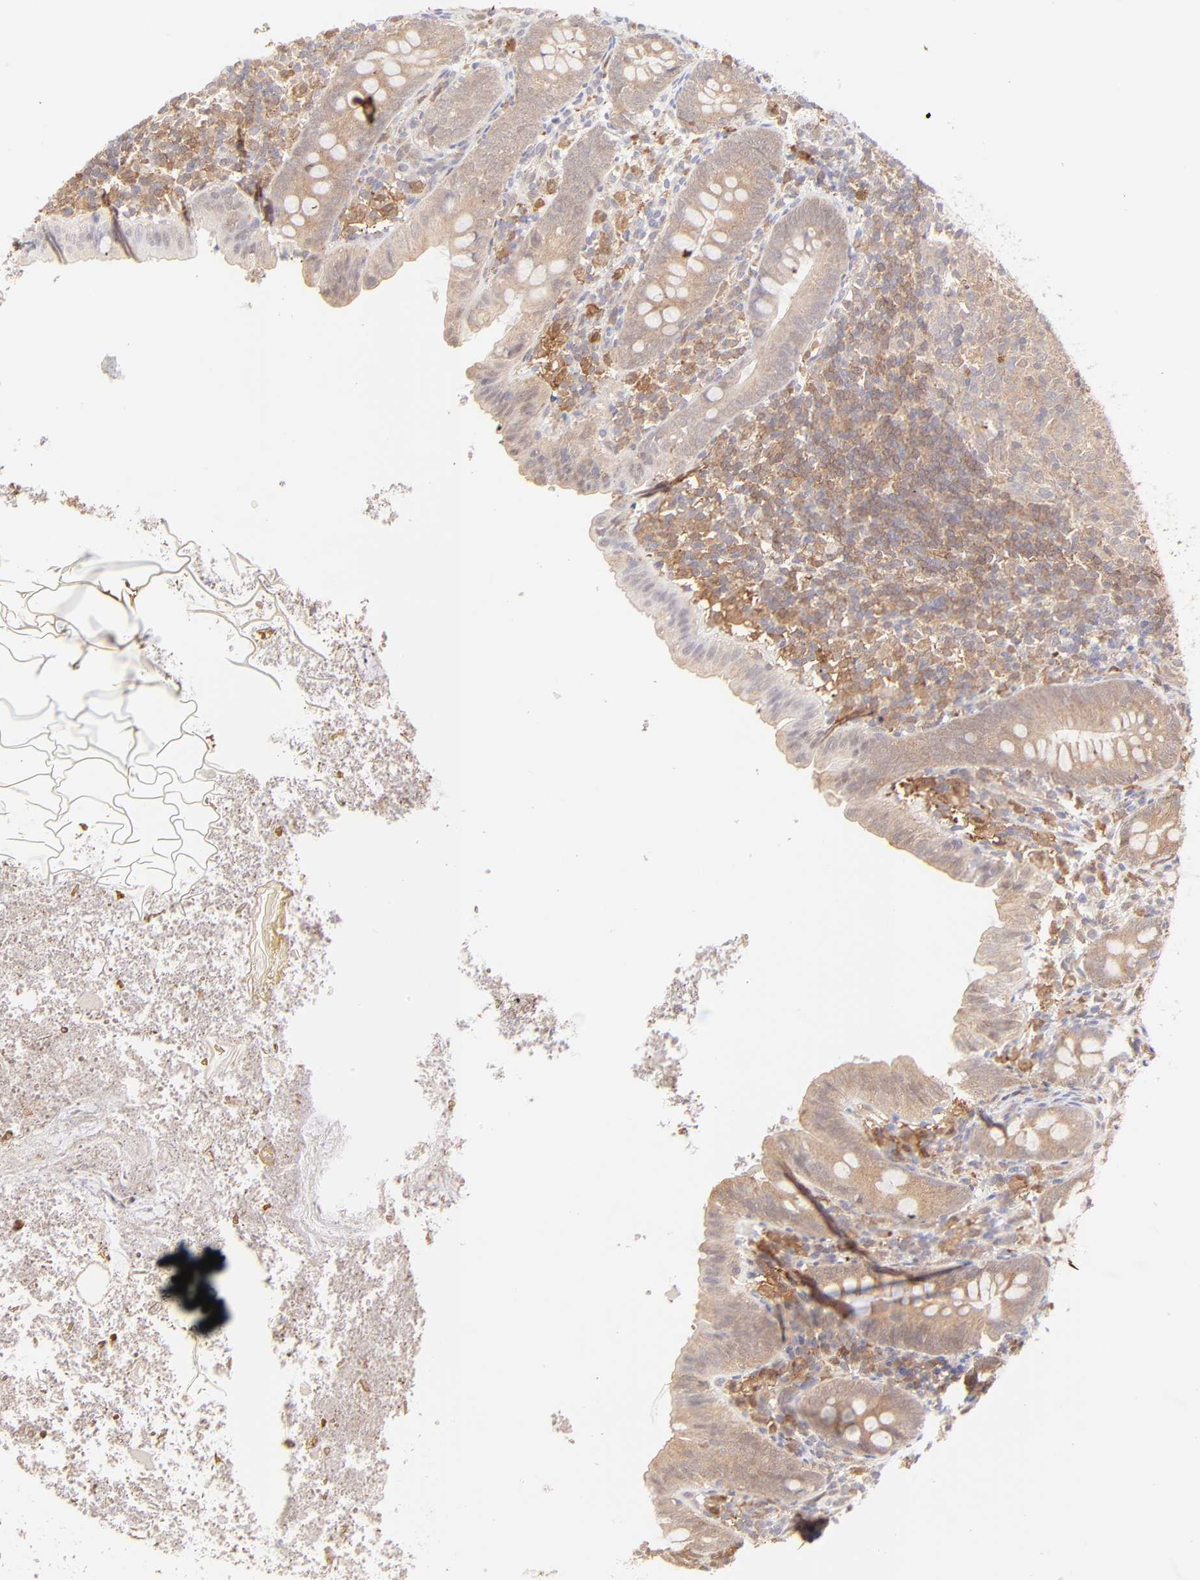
{"staining": {"intensity": "weak", "quantity": ">75%", "location": "cytoplasmic/membranous"}, "tissue": "appendix", "cell_type": "Glandular cells", "image_type": "normal", "snomed": [{"axis": "morphology", "description": "Normal tissue, NOS"}, {"axis": "topography", "description": "Appendix"}], "caption": "Weak cytoplasmic/membranous expression is appreciated in about >75% of glandular cells in benign appendix.", "gene": "HYAL1", "patient": {"sex": "female", "age": 10}}